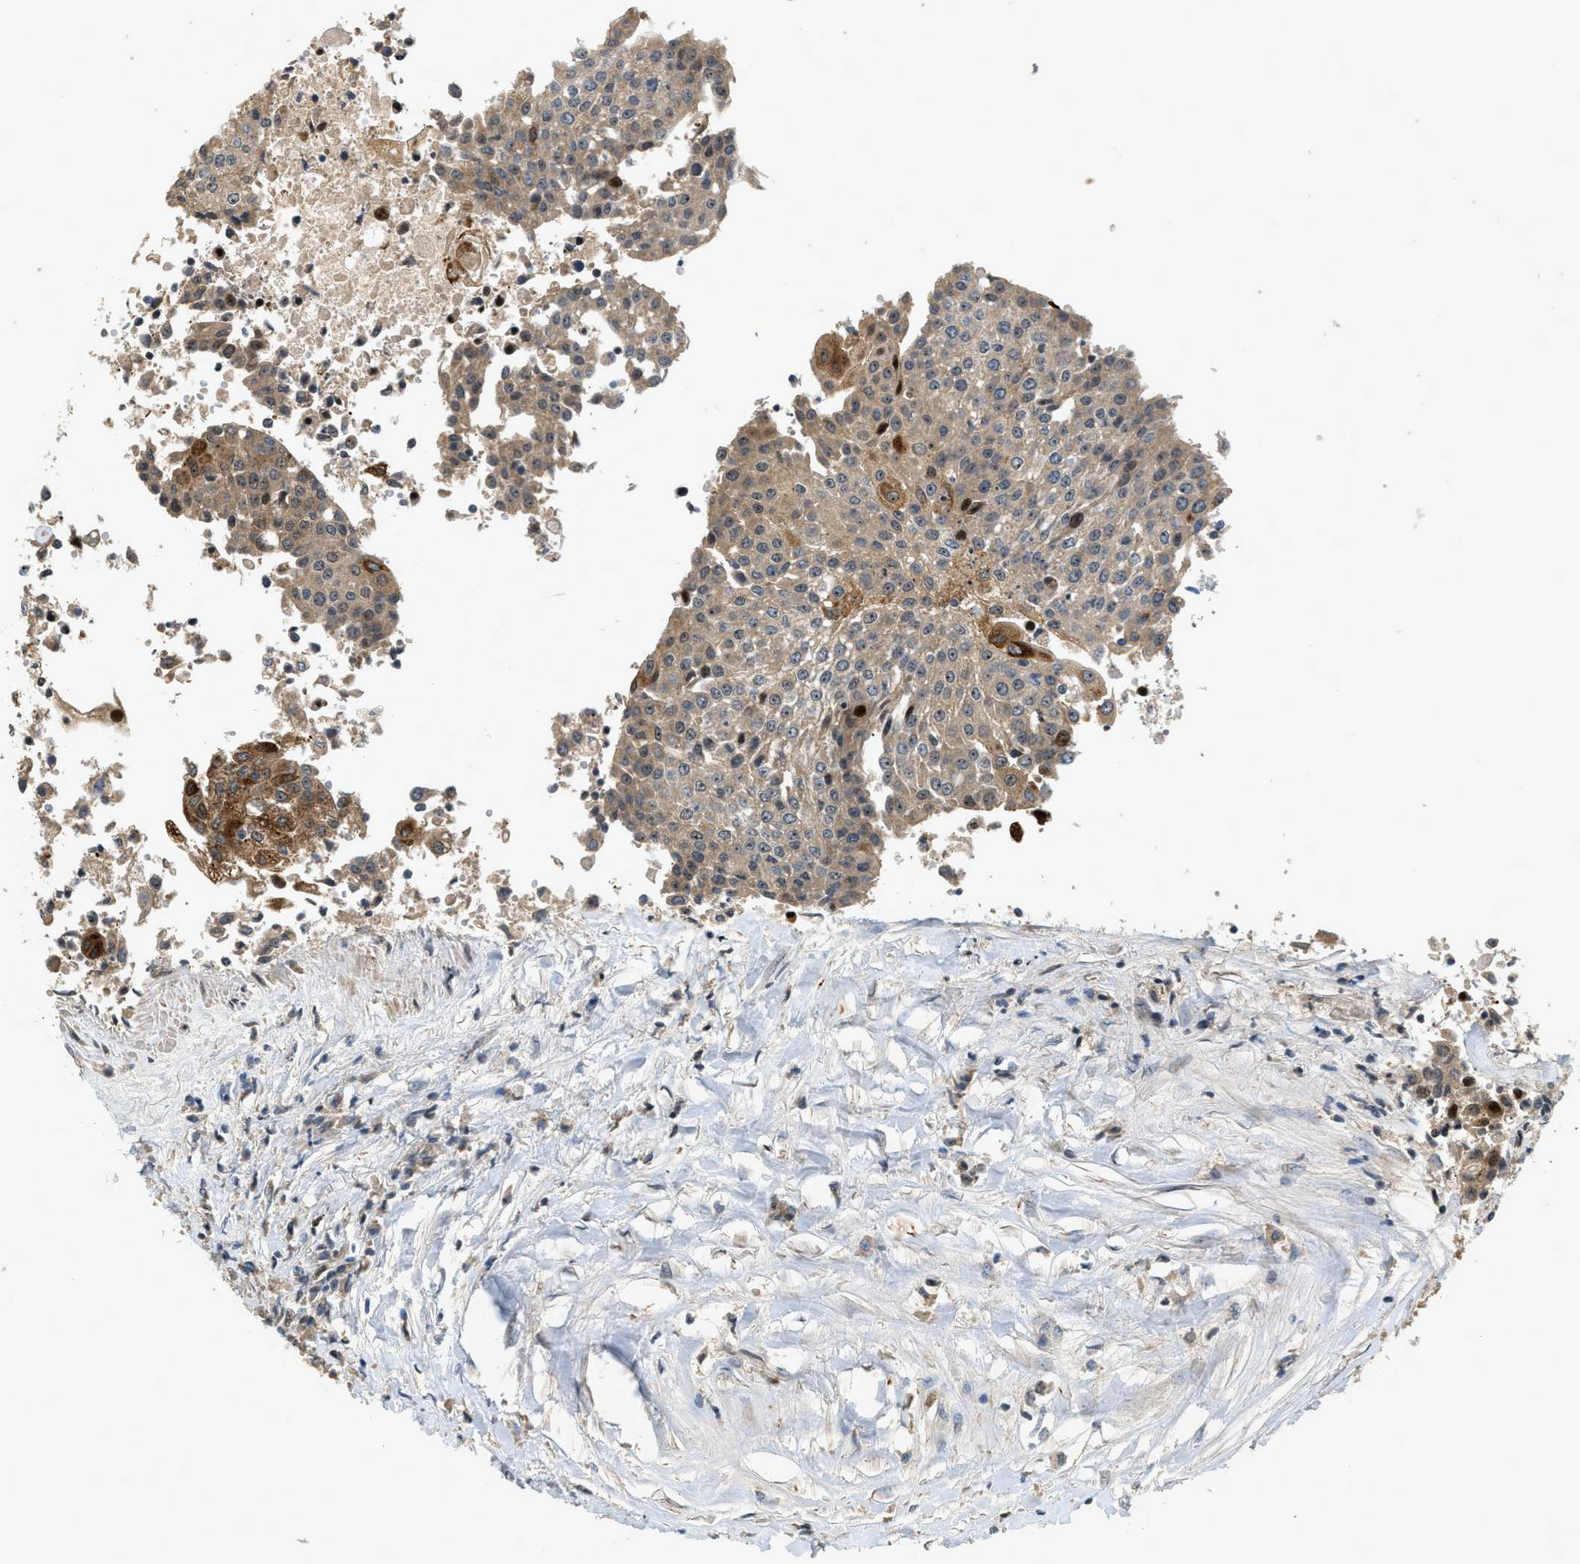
{"staining": {"intensity": "moderate", "quantity": ">75%", "location": "cytoplasmic/membranous,nuclear"}, "tissue": "urothelial cancer", "cell_type": "Tumor cells", "image_type": "cancer", "snomed": [{"axis": "morphology", "description": "Urothelial carcinoma, High grade"}, {"axis": "topography", "description": "Urinary bladder"}], "caption": "The histopathology image reveals immunohistochemical staining of urothelial cancer. There is moderate cytoplasmic/membranous and nuclear expression is appreciated in approximately >75% of tumor cells.", "gene": "TRAPPC14", "patient": {"sex": "female", "age": 85}}